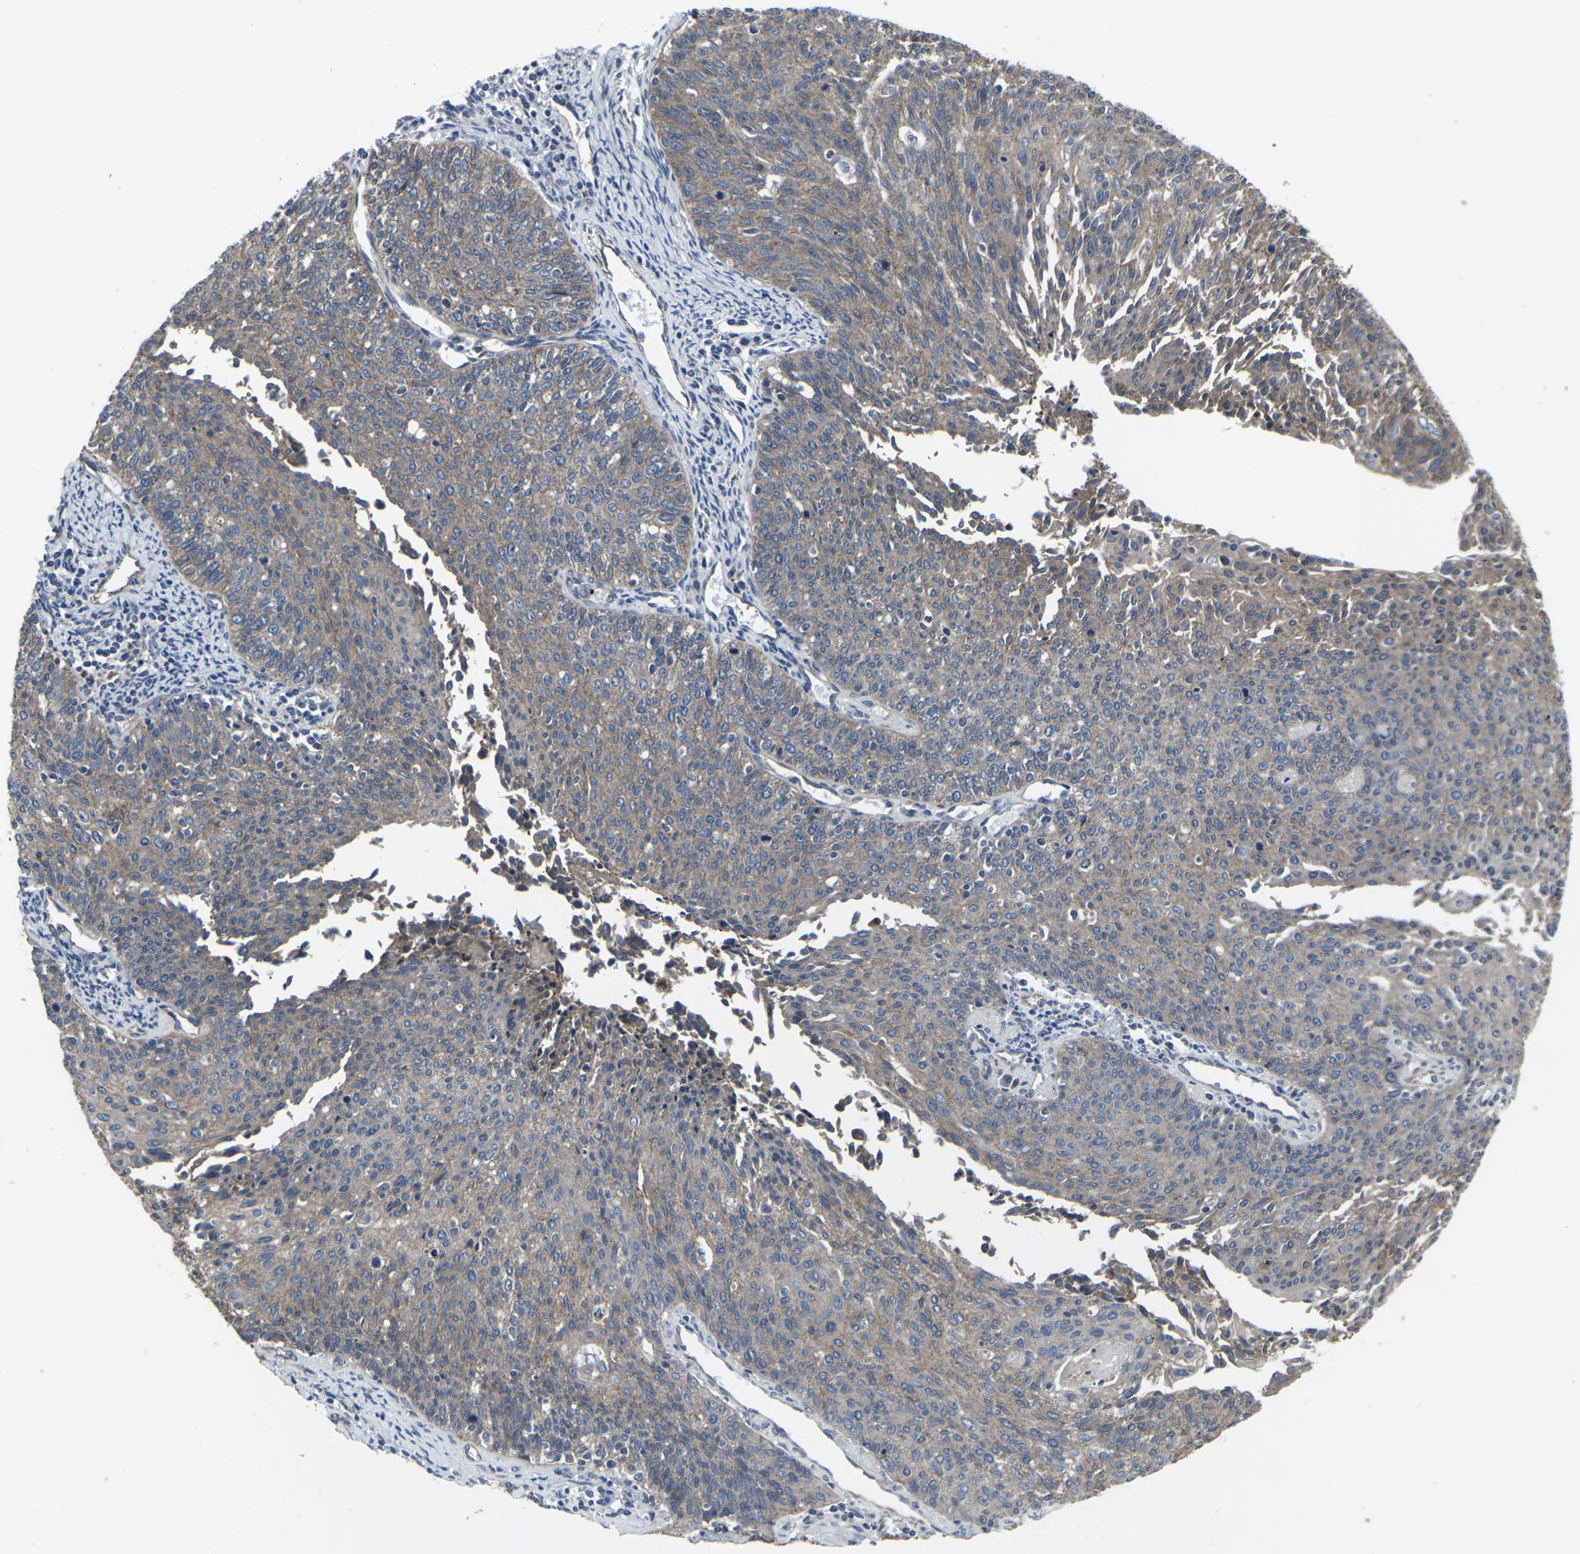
{"staining": {"intensity": "moderate", "quantity": ">75%", "location": "cytoplasmic/membranous"}, "tissue": "cervical cancer", "cell_type": "Tumor cells", "image_type": "cancer", "snomed": [{"axis": "morphology", "description": "Squamous cell carcinoma, NOS"}, {"axis": "topography", "description": "Cervix"}], "caption": "A photomicrograph of human cervical cancer stained for a protein exhibits moderate cytoplasmic/membranous brown staining in tumor cells. The staining is performed using DAB (3,3'-diaminobenzidine) brown chromogen to label protein expression. The nuclei are counter-stained blue using hematoxylin.", "gene": "MAPKAPK2", "patient": {"sex": "female", "age": 55}}